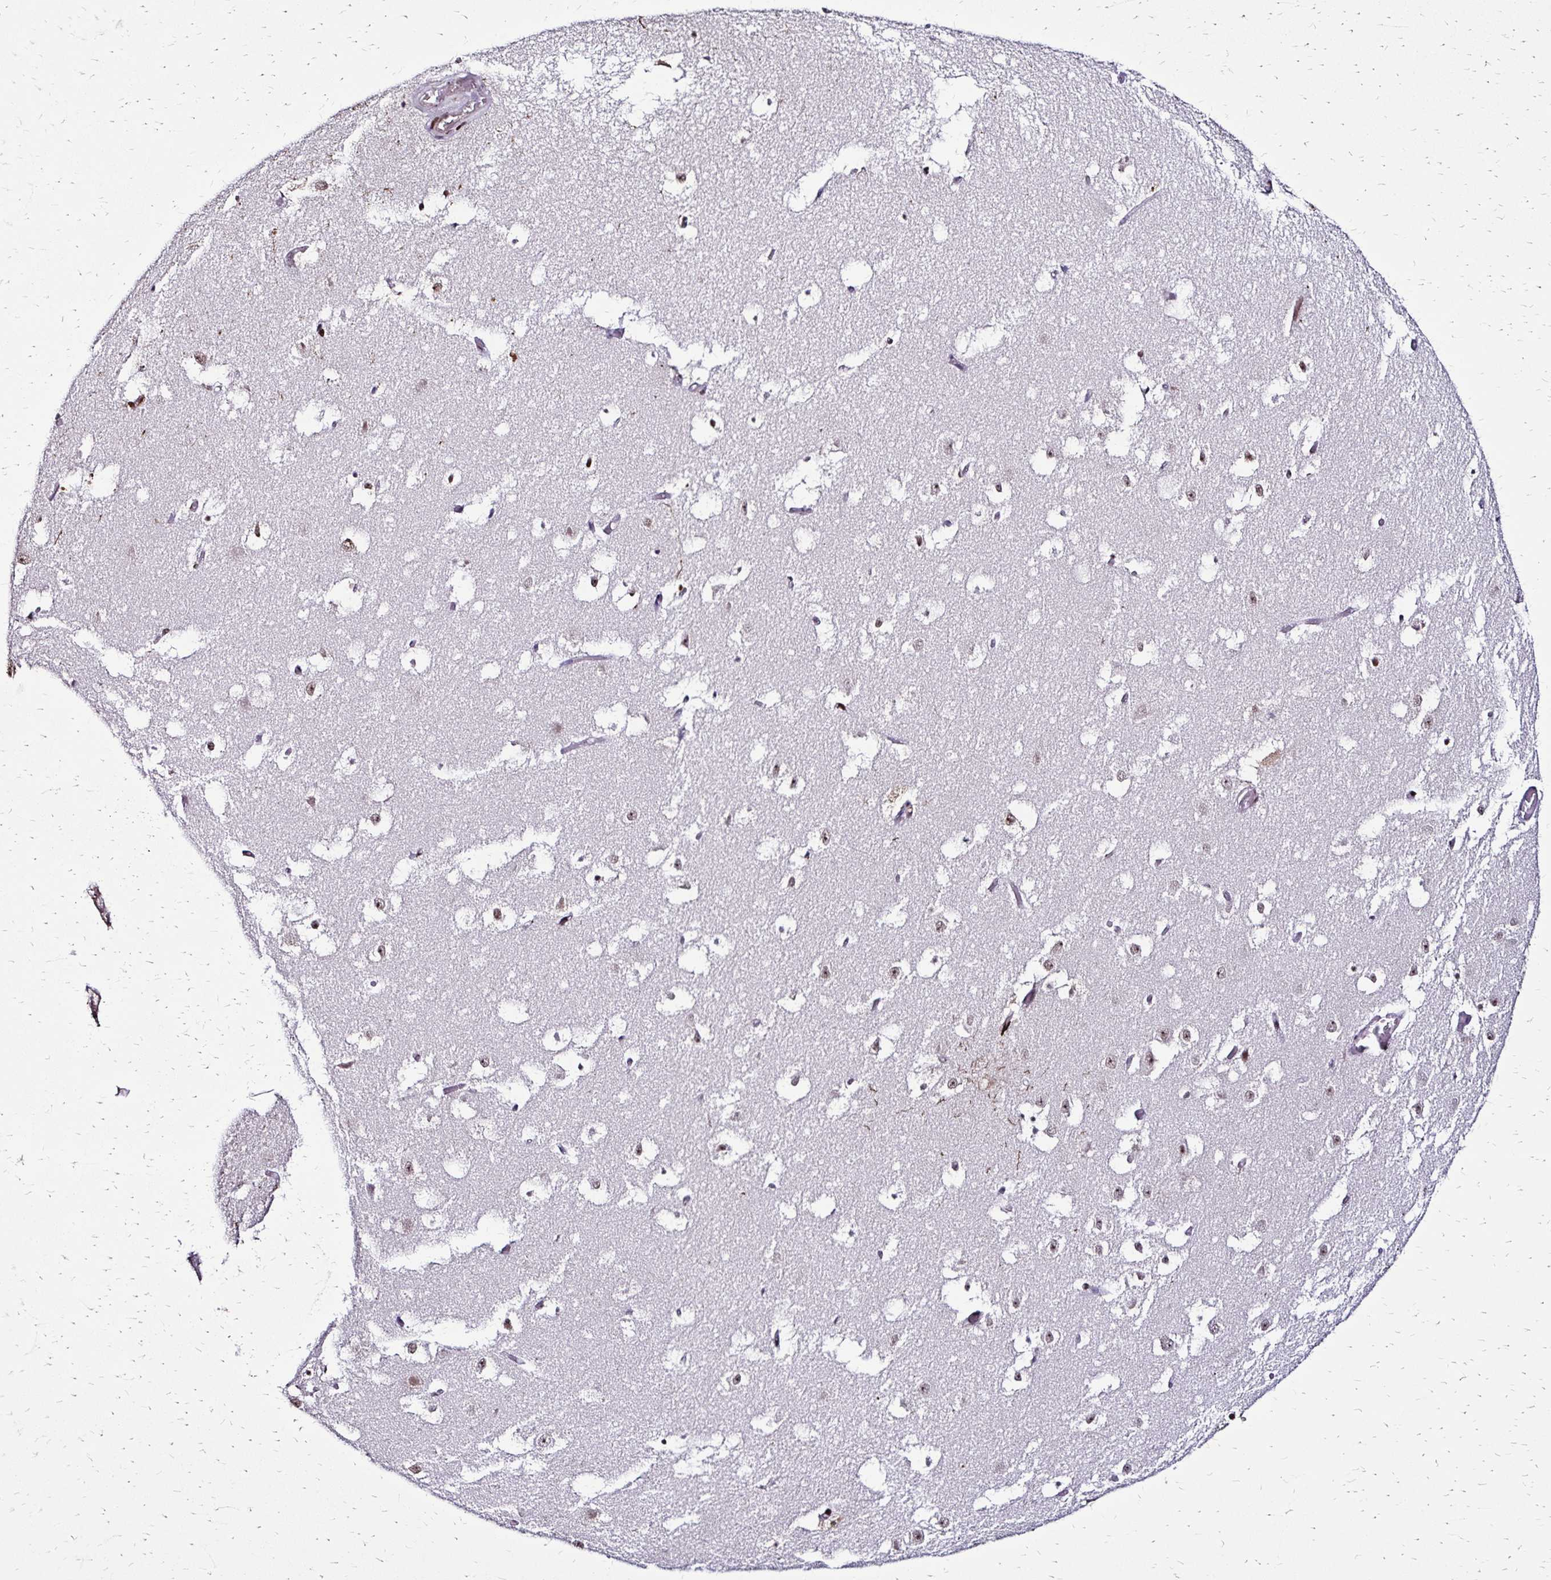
{"staining": {"intensity": "weak", "quantity": "<25%", "location": "nuclear"}, "tissue": "hippocampus", "cell_type": "Glial cells", "image_type": "normal", "snomed": [{"axis": "morphology", "description": "Normal tissue, NOS"}, {"axis": "topography", "description": "Hippocampus"}], "caption": "This photomicrograph is of unremarkable hippocampus stained with immunohistochemistry (IHC) to label a protein in brown with the nuclei are counter-stained blue. There is no expression in glial cells. (DAB (3,3'-diaminobenzidine) immunohistochemistry with hematoxylin counter stain).", "gene": "TOB1", "patient": {"sex": "female", "age": 52}}